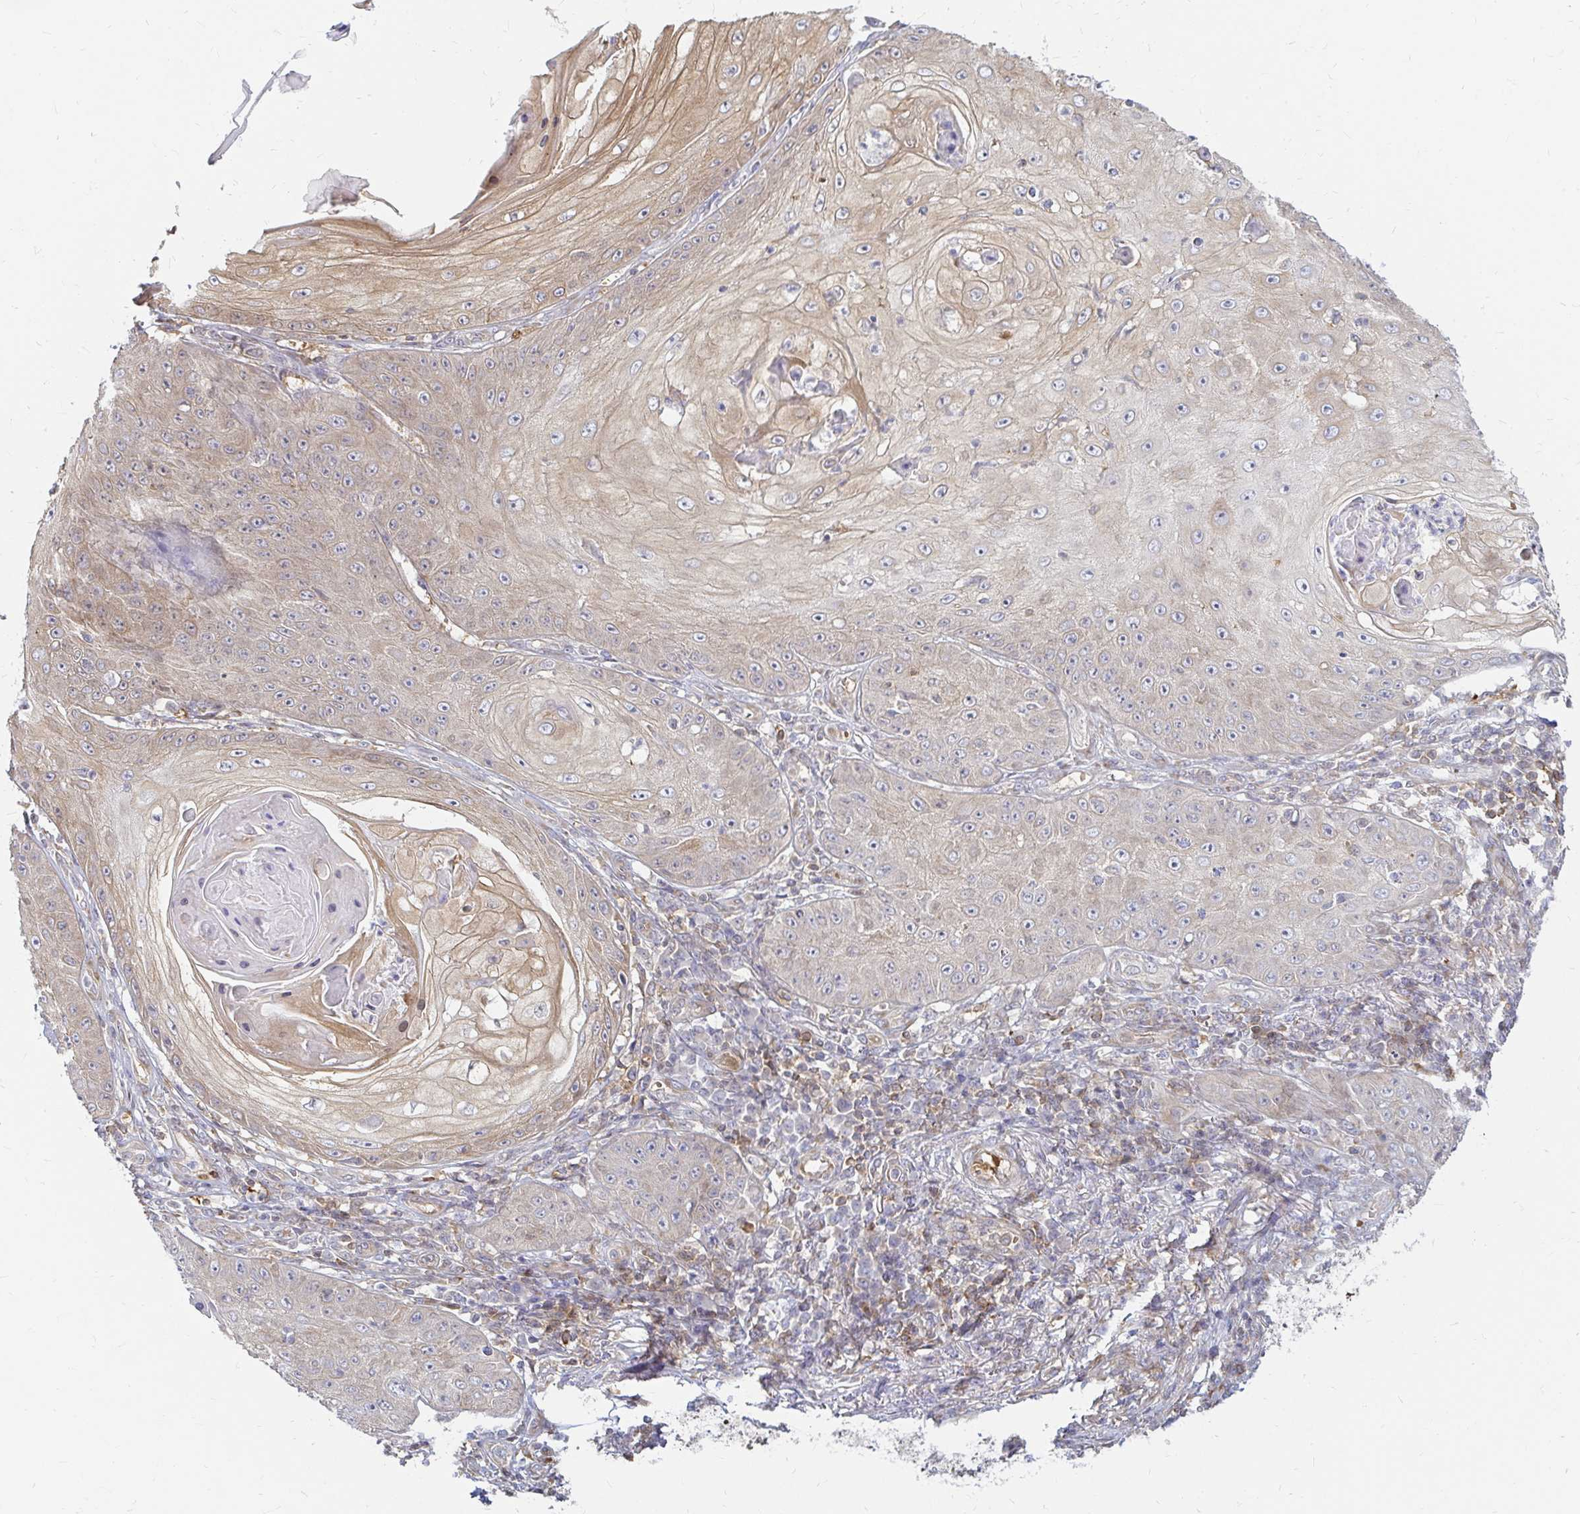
{"staining": {"intensity": "weak", "quantity": "25%-75%", "location": "cytoplasmic/membranous"}, "tissue": "skin cancer", "cell_type": "Tumor cells", "image_type": "cancer", "snomed": [{"axis": "morphology", "description": "Squamous cell carcinoma, NOS"}, {"axis": "topography", "description": "Skin"}], "caption": "Skin cancer tissue demonstrates weak cytoplasmic/membranous positivity in about 25%-75% of tumor cells, visualized by immunohistochemistry.", "gene": "CAST", "patient": {"sex": "male", "age": 70}}